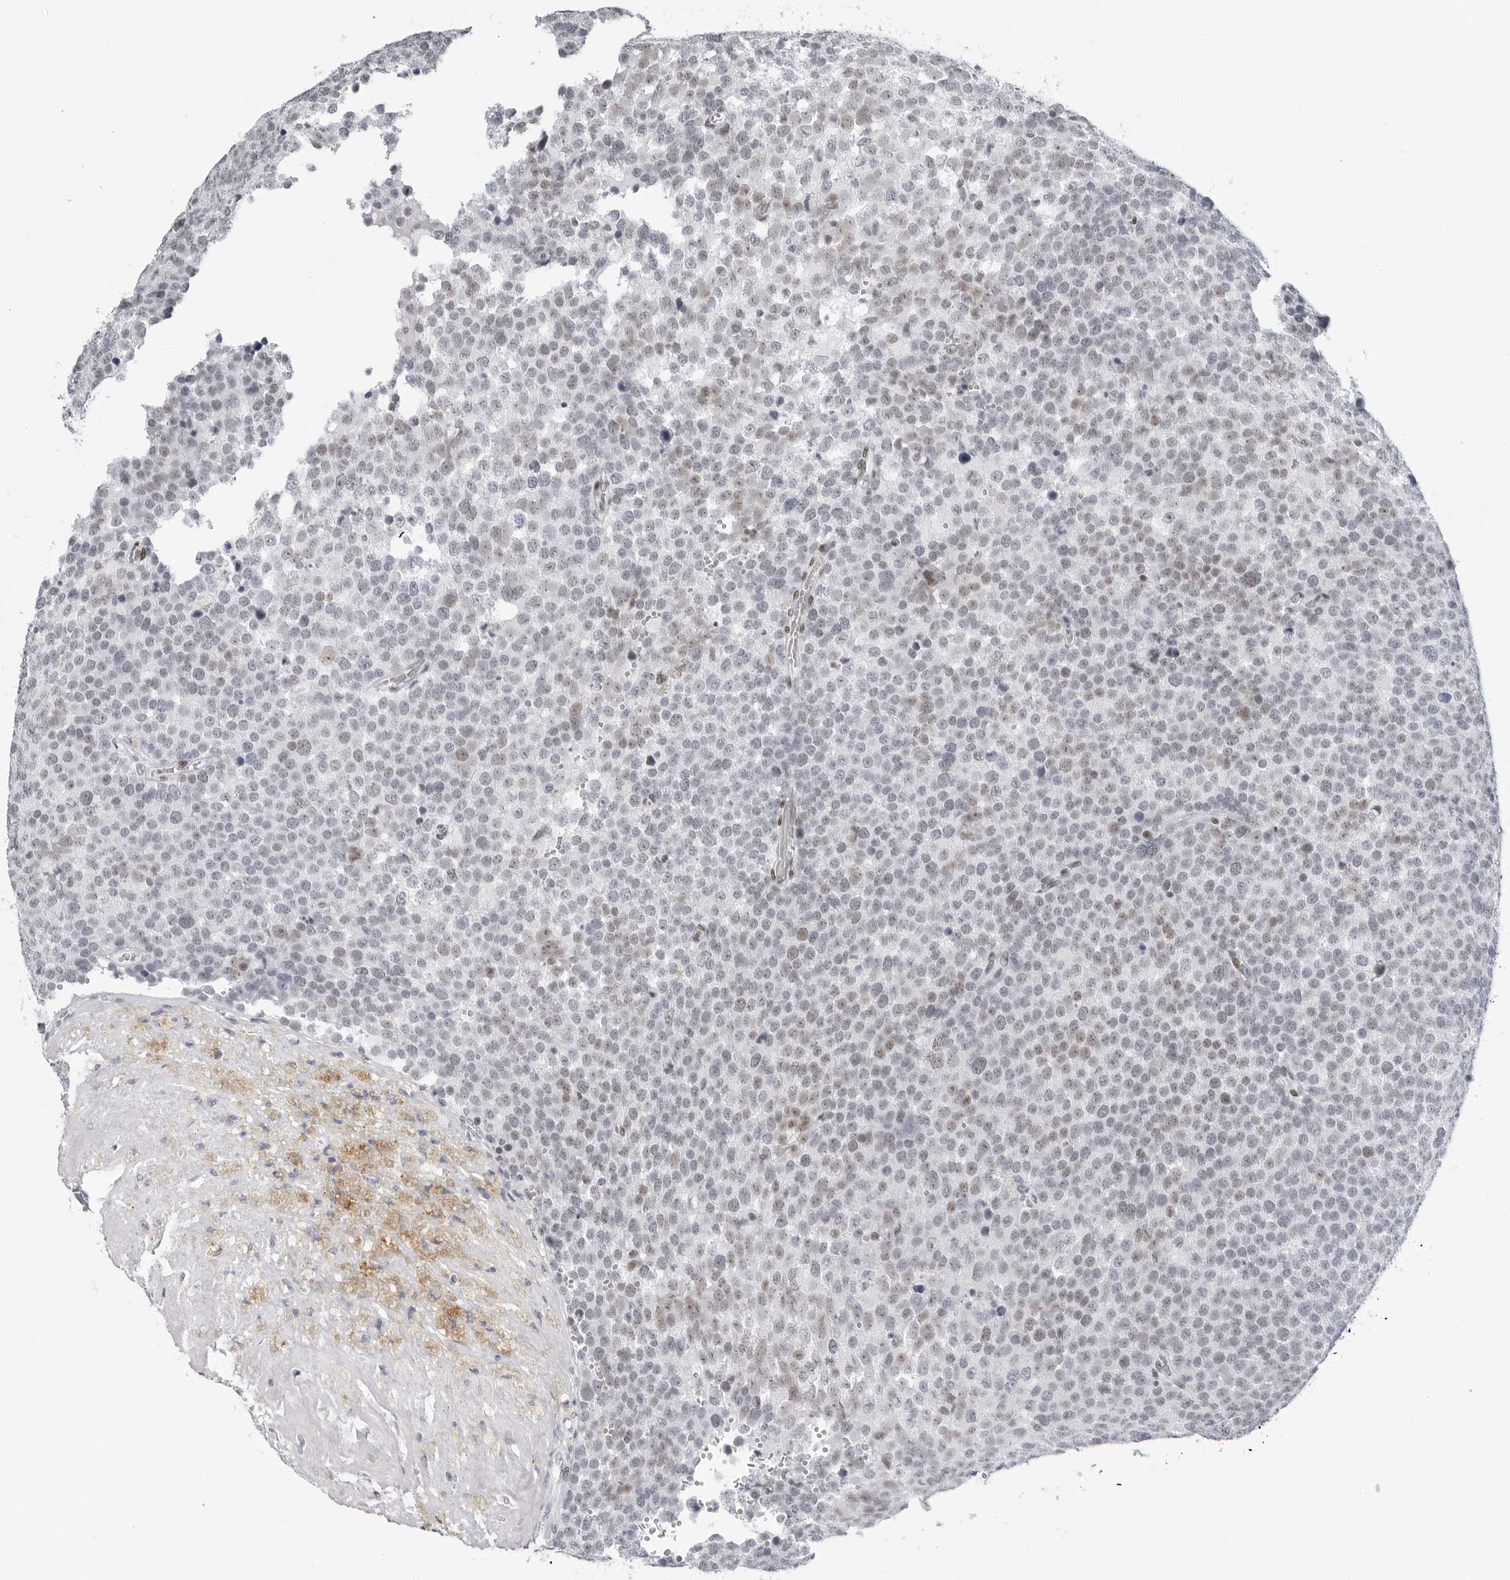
{"staining": {"intensity": "weak", "quantity": "25%-75%", "location": "nuclear"}, "tissue": "testis cancer", "cell_type": "Tumor cells", "image_type": "cancer", "snomed": [{"axis": "morphology", "description": "Seminoma, NOS"}, {"axis": "topography", "description": "Testis"}], "caption": "Protein staining of testis seminoma tissue shows weak nuclear staining in about 25%-75% of tumor cells. The staining is performed using DAB (3,3'-diaminobenzidine) brown chromogen to label protein expression. The nuclei are counter-stained blue using hematoxylin.", "gene": "VEZF1", "patient": {"sex": "male", "age": 71}}